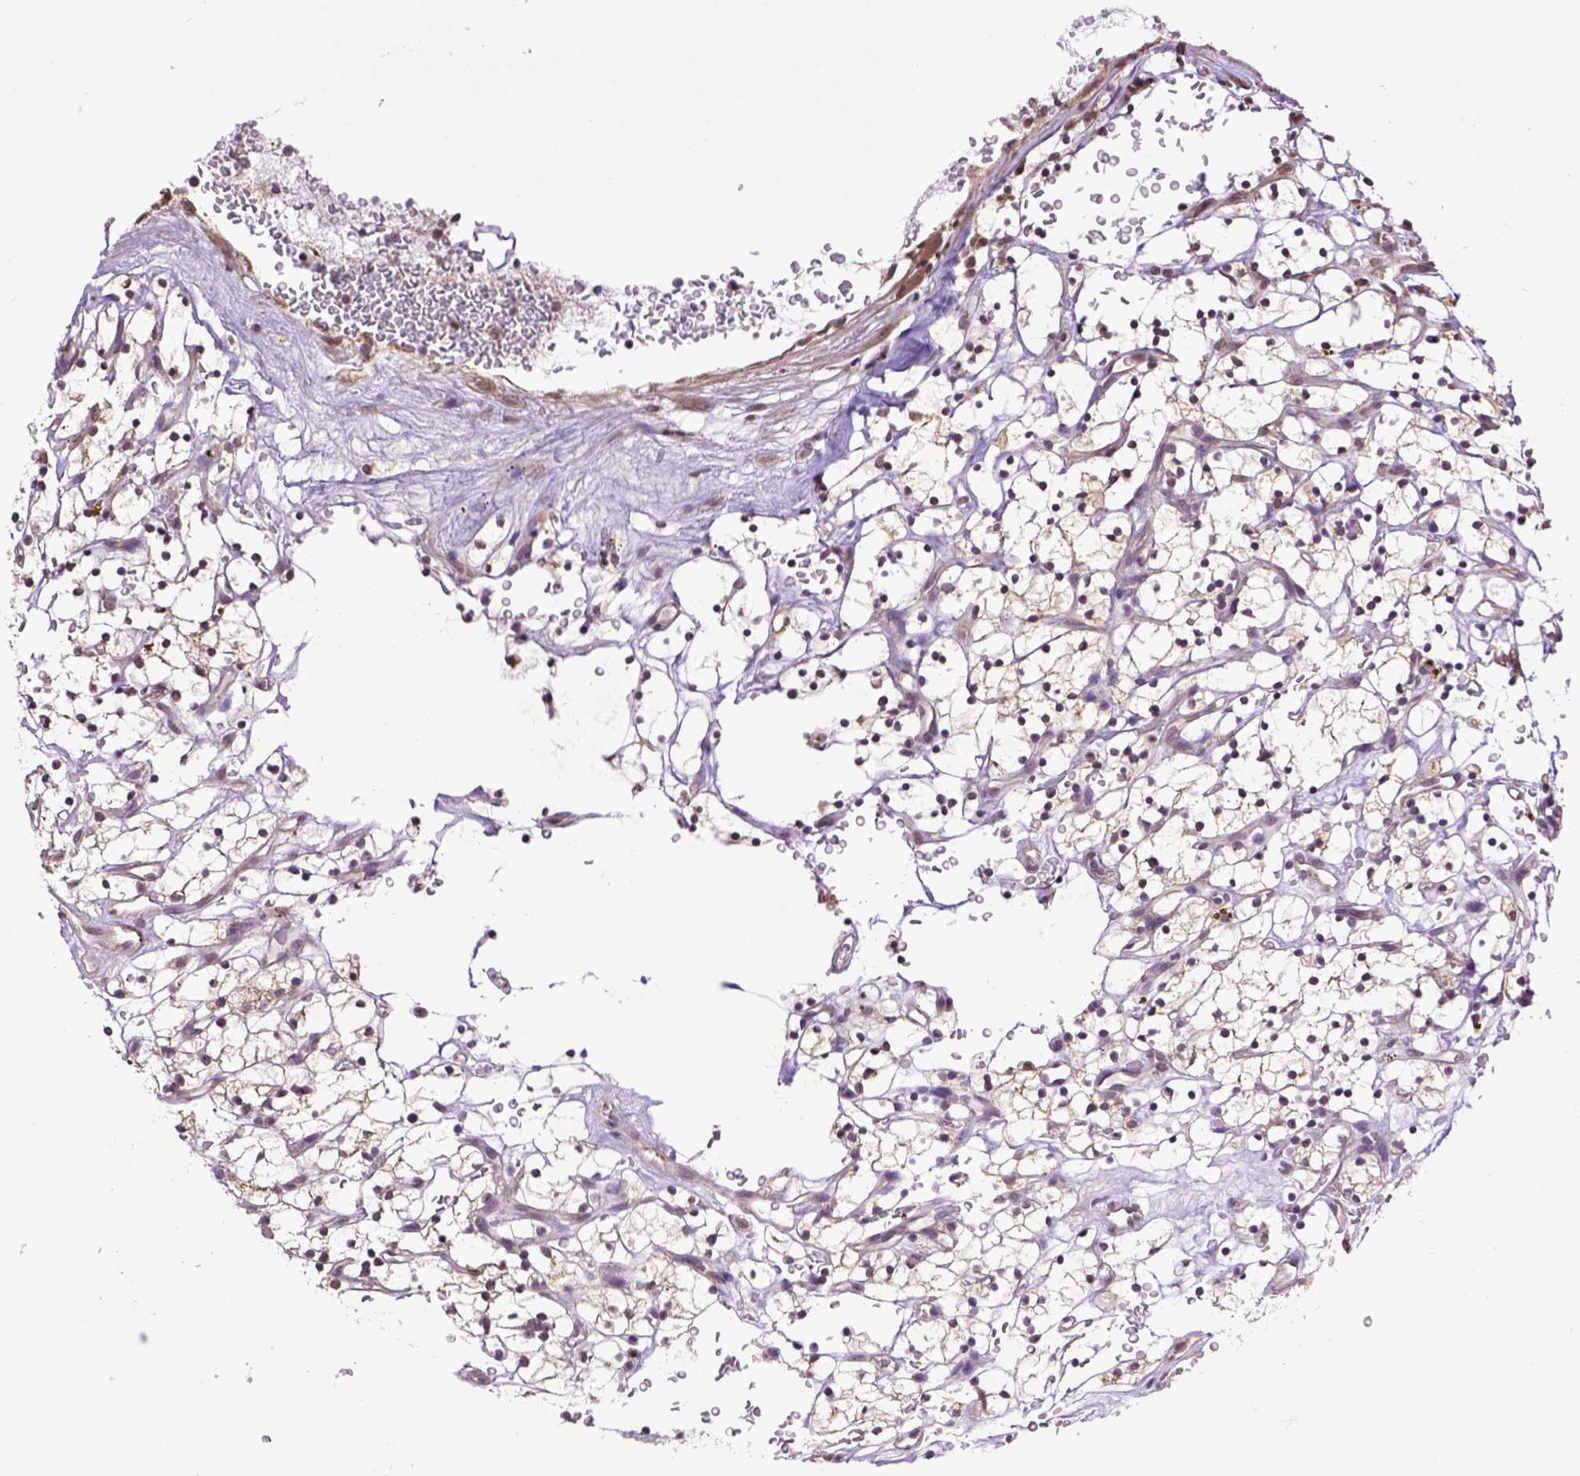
{"staining": {"intensity": "weak", "quantity": ">75%", "location": "cytoplasmic/membranous"}, "tissue": "renal cancer", "cell_type": "Tumor cells", "image_type": "cancer", "snomed": [{"axis": "morphology", "description": "Adenocarcinoma, NOS"}, {"axis": "topography", "description": "Kidney"}], "caption": "Protein staining demonstrates weak cytoplasmic/membranous staining in approximately >75% of tumor cells in renal adenocarcinoma.", "gene": "WDR17", "patient": {"sex": "female", "age": 64}}